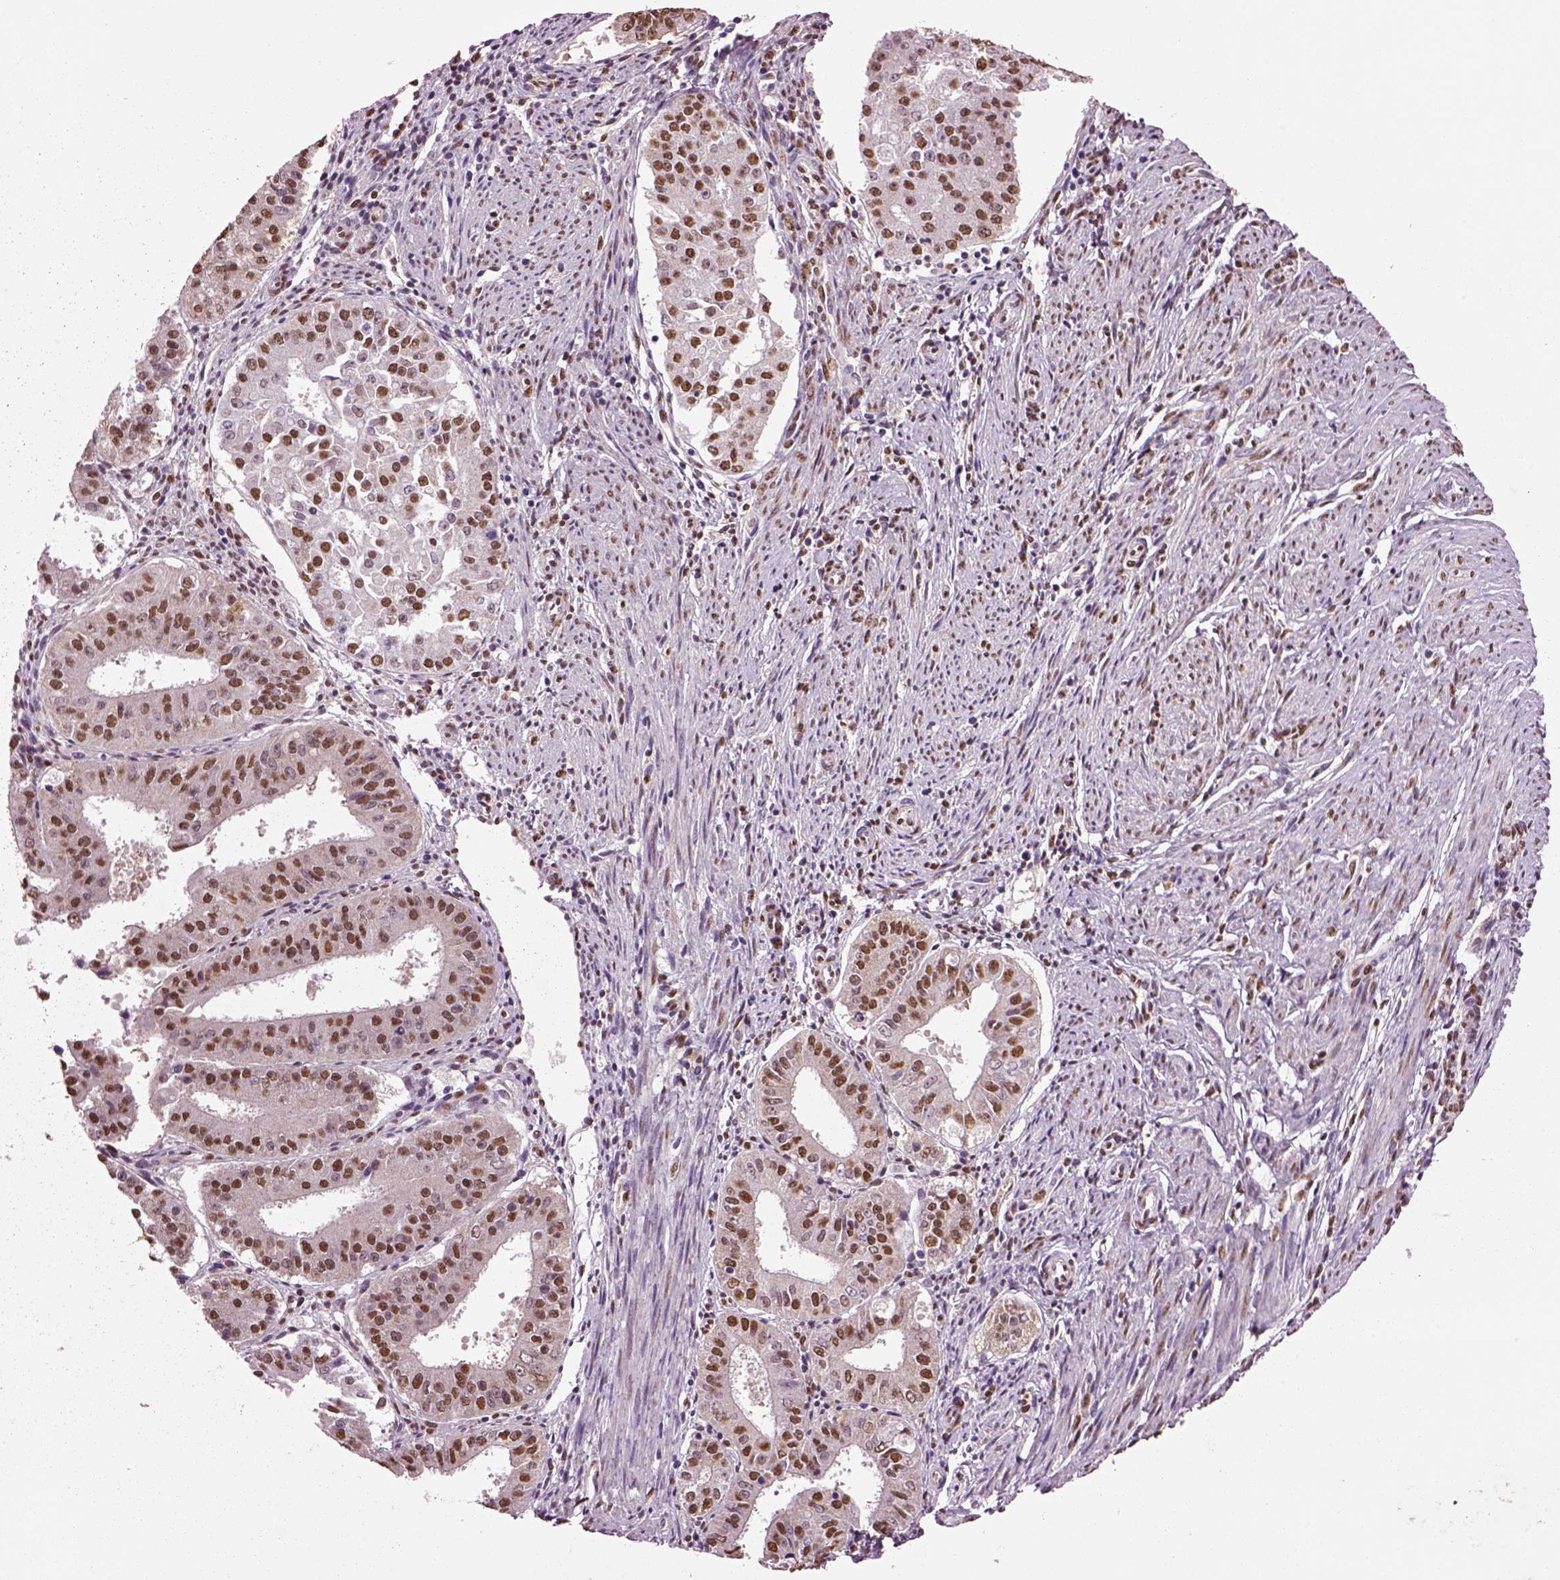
{"staining": {"intensity": "moderate", "quantity": ">75%", "location": "nuclear"}, "tissue": "ovarian cancer", "cell_type": "Tumor cells", "image_type": "cancer", "snomed": [{"axis": "morphology", "description": "Carcinoma, endometroid"}, {"axis": "topography", "description": "Ovary"}], "caption": "Immunohistochemical staining of ovarian cancer reveals medium levels of moderate nuclear protein positivity in approximately >75% of tumor cells.", "gene": "DDX3X", "patient": {"sex": "female", "age": 42}}